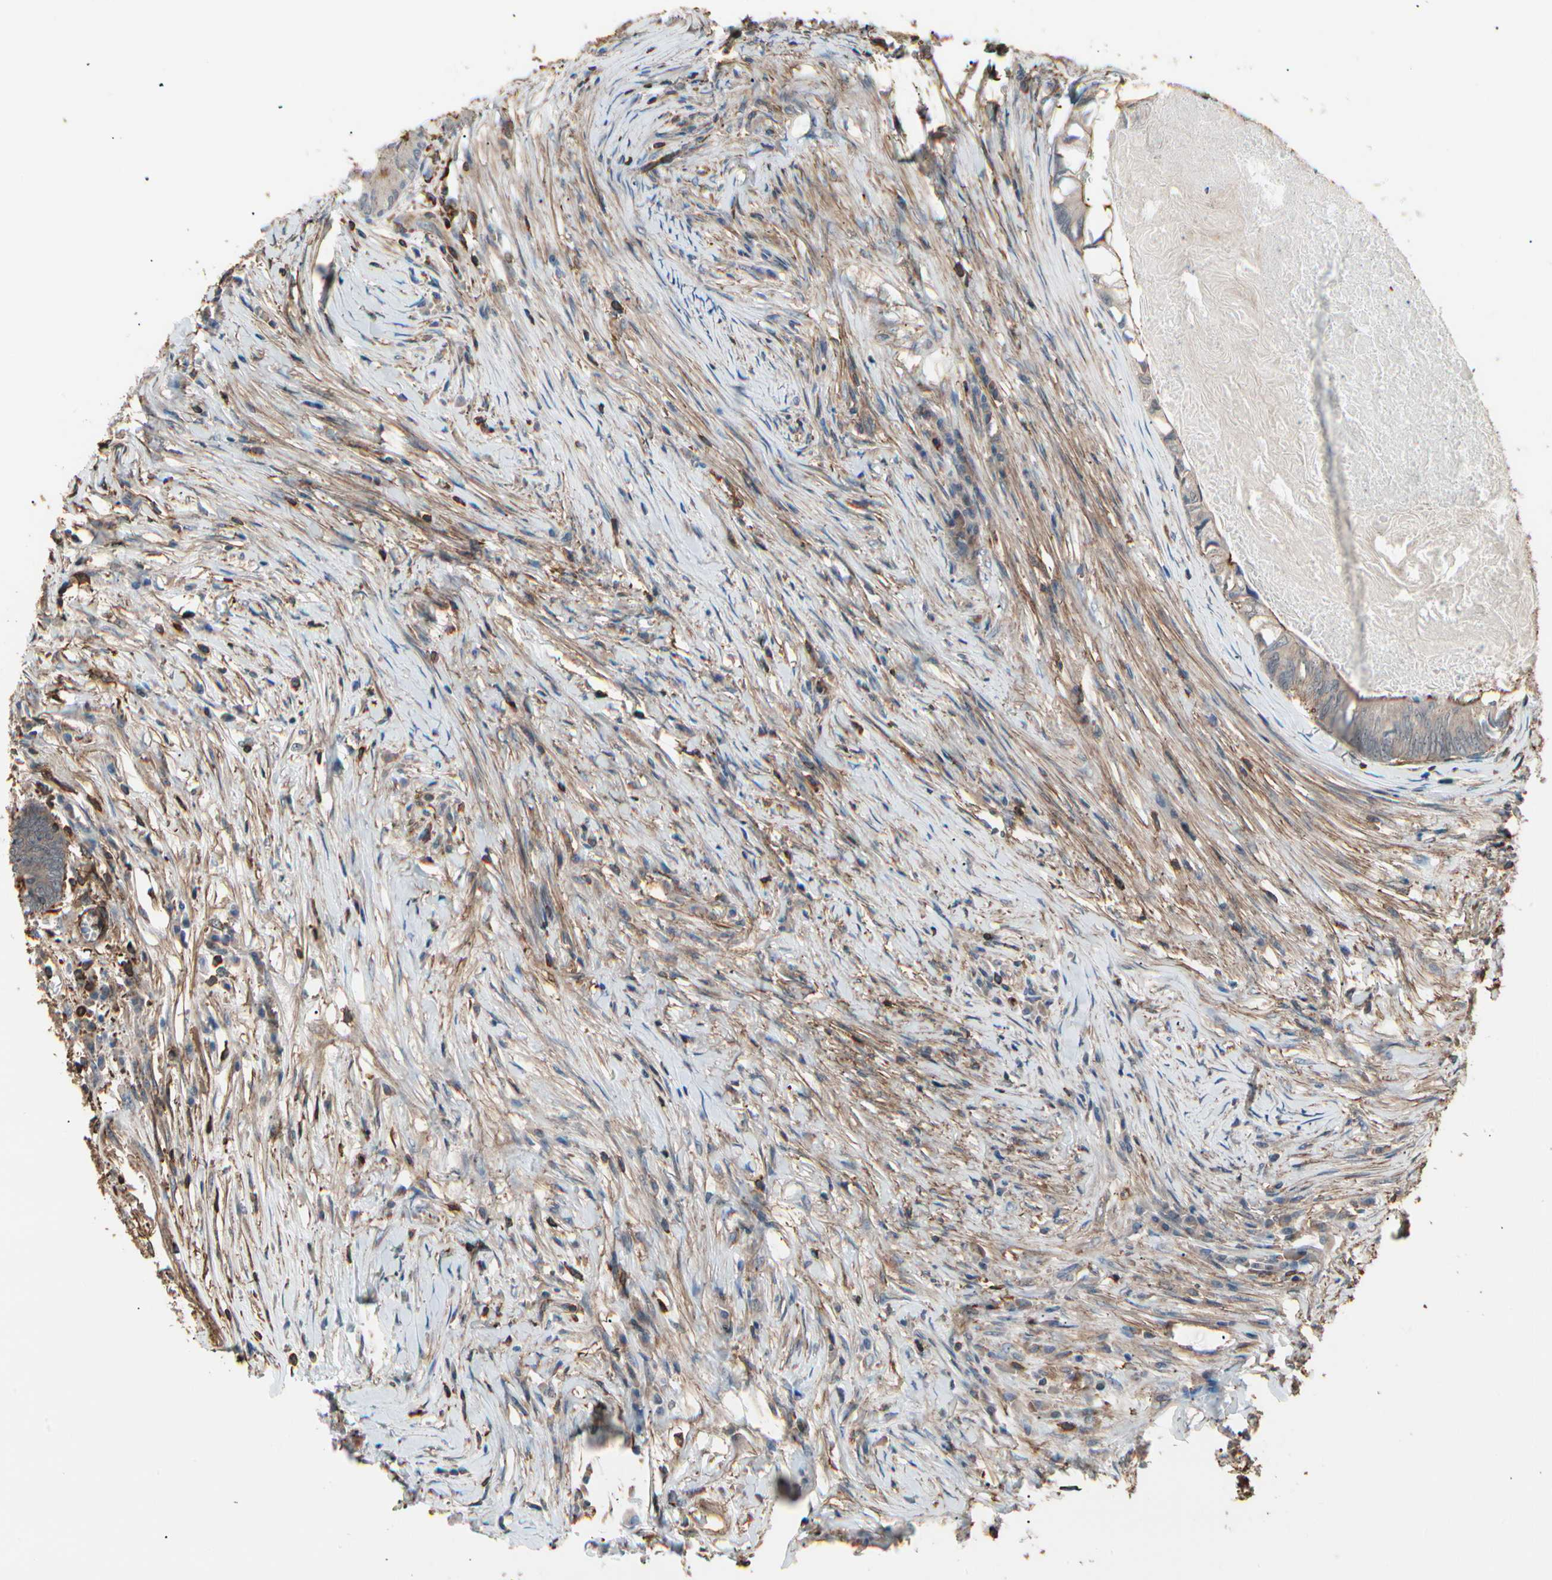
{"staining": {"intensity": "moderate", "quantity": "25%-75%", "location": "cytoplasmic/membranous"}, "tissue": "colorectal cancer", "cell_type": "Tumor cells", "image_type": "cancer", "snomed": [{"axis": "morphology", "description": "Adenocarcinoma, NOS"}, {"axis": "topography", "description": "Rectum"}], "caption": "A micrograph showing moderate cytoplasmic/membranous staining in about 25%-75% of tumor cells in colorectal cancer (adenocarcinoma), as visualized by brown immunohistochemical staining.", "gene": "MAPK13", "patient": {"sex": "male", "age": 63}}